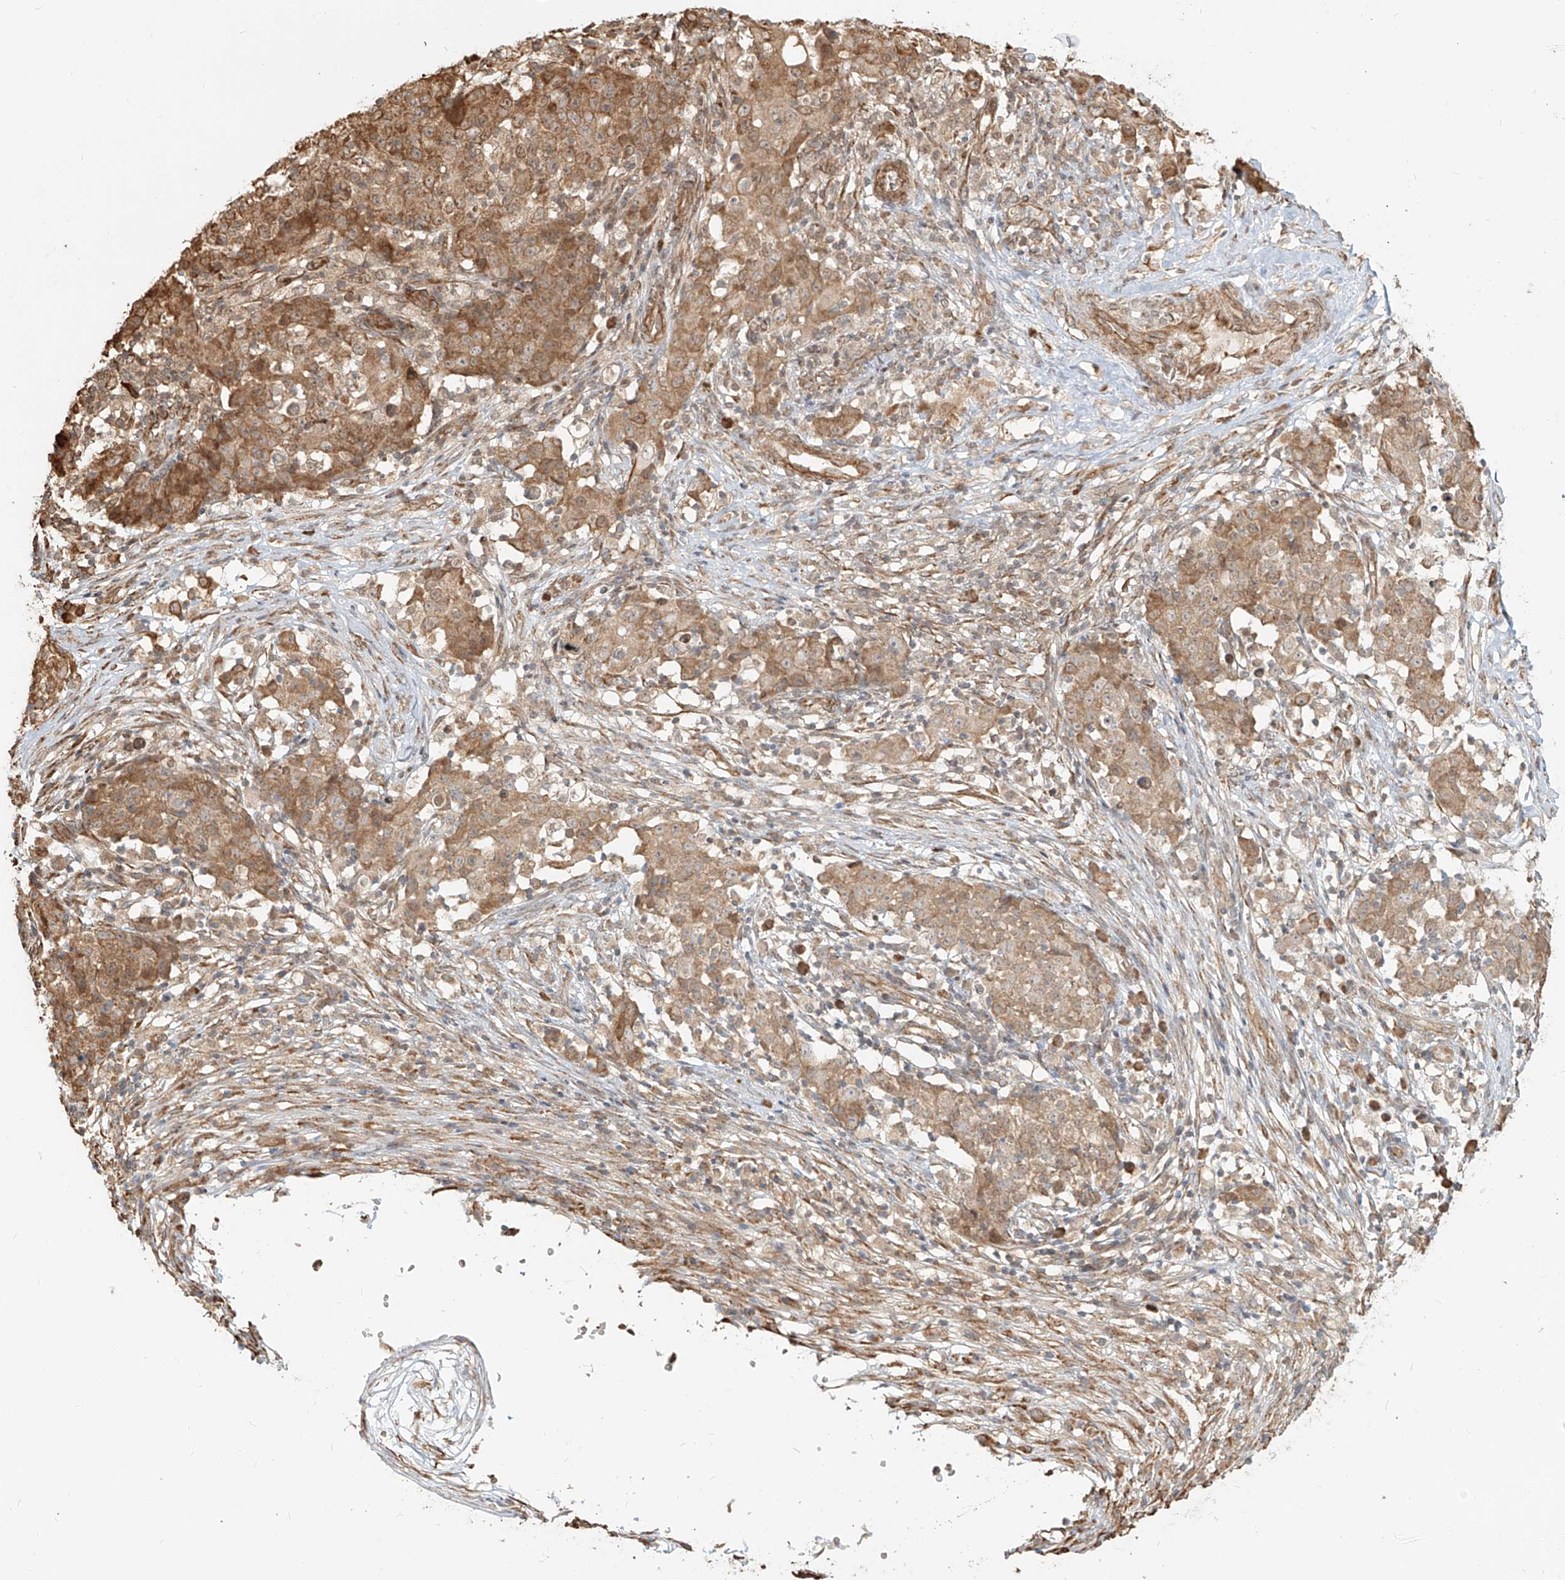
{"staining": {"intensity": "moderate", "quantity": ">75%", "location": "cytoplasmic/membranous"}, "tissue": "ovarian cancer", "cell_type": "Tumor cells", "image_type": "cancer", "snomed": [{"axis": "morphology", "description": "Carcinoma, endometroid"}, {"axis": "topography", "description": "Ovary"}], "caption": "An image showing moderate cytoplasmic/membranous expression in approximately >75% of tumor cells in ovarian cancer (endometroid carcinoma), as visualized by brown immunohistochemical staining.", "gene": "UBE2K", "patient": {"sex": "female", "age": 42}}